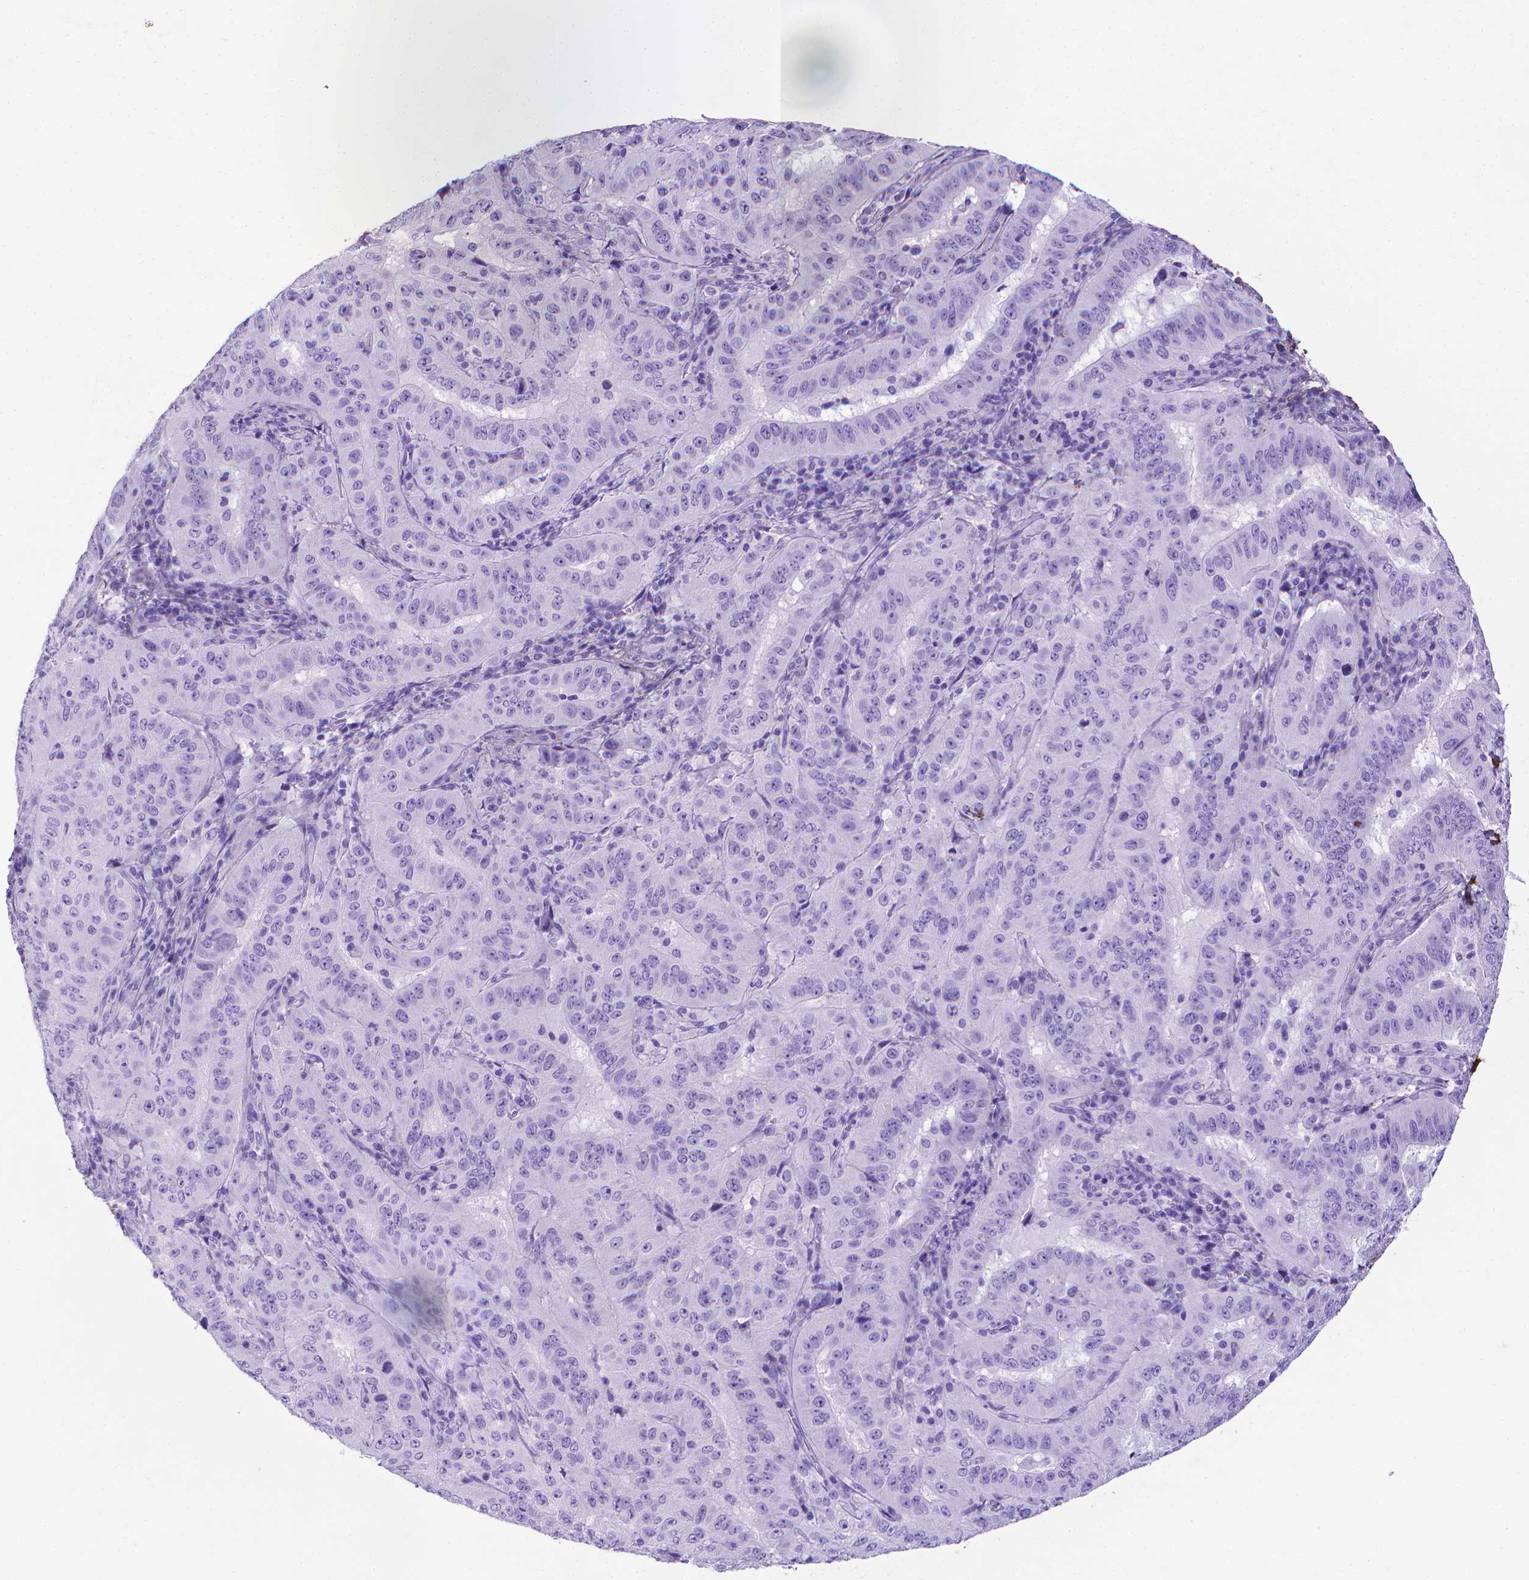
{"staining": {"intensity": "negative", "quantity": "none", "location": "none"}, "tissue": "pancreatic cancer", "cell_type": "Tumor cells", "image_type": "cancer", "snomed": [{"axis": "morphology", "description": "Adenocarcinoma, NOS"}, {"axis": "topography", "description": "Pancreas"}], "caption": "The IHC photomicrograph has no significant positivity in tumor cells of pancreatic cancer tissue.", "gene": "MFAP2", "patient": {"sex": "male", "age": 63}}